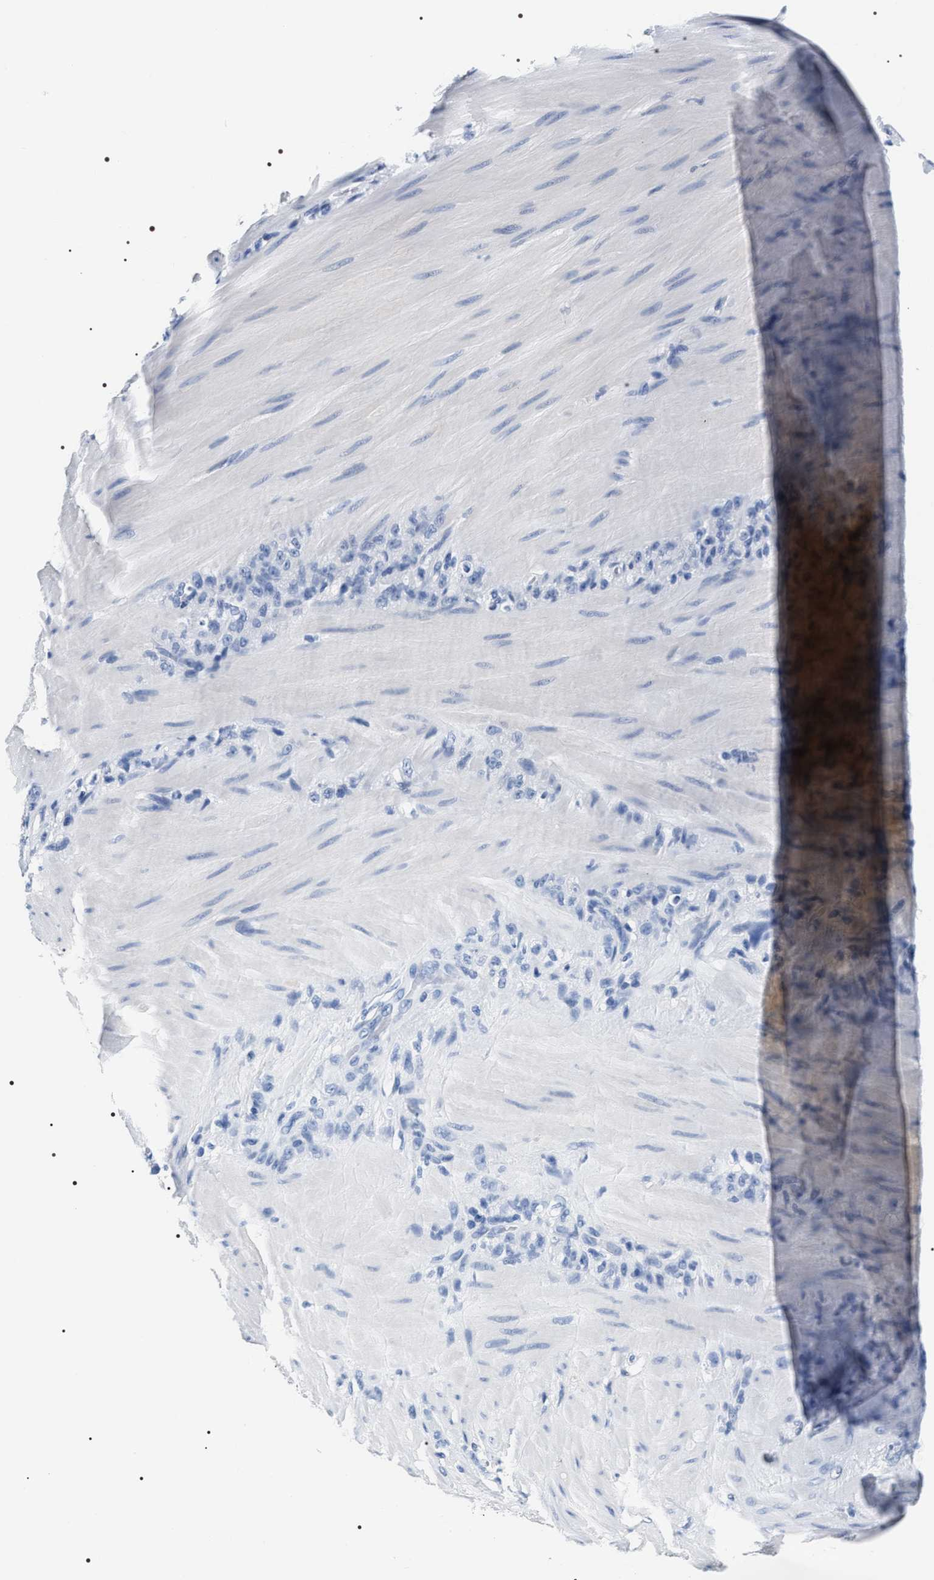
{"staining": {"intensity": "negative", "quantity": "none", "location": "none"}, "tissue": "stomach cancer", "cell_type": "Tumor cells", "image_type": "cancer", "snomed": [{"axis": "morphology", "description": "Normal tissue, NOS"}, {"axis": "morphology", "description": "Adenocarcinoma, NOS"}, {"axis": "topography", "description": "Stomach"}], "caption": "There is no significant expression in tumor cells of stomach cancer.", "gene": "ADH4", "patient": {"sex": "male", "age": 82}}